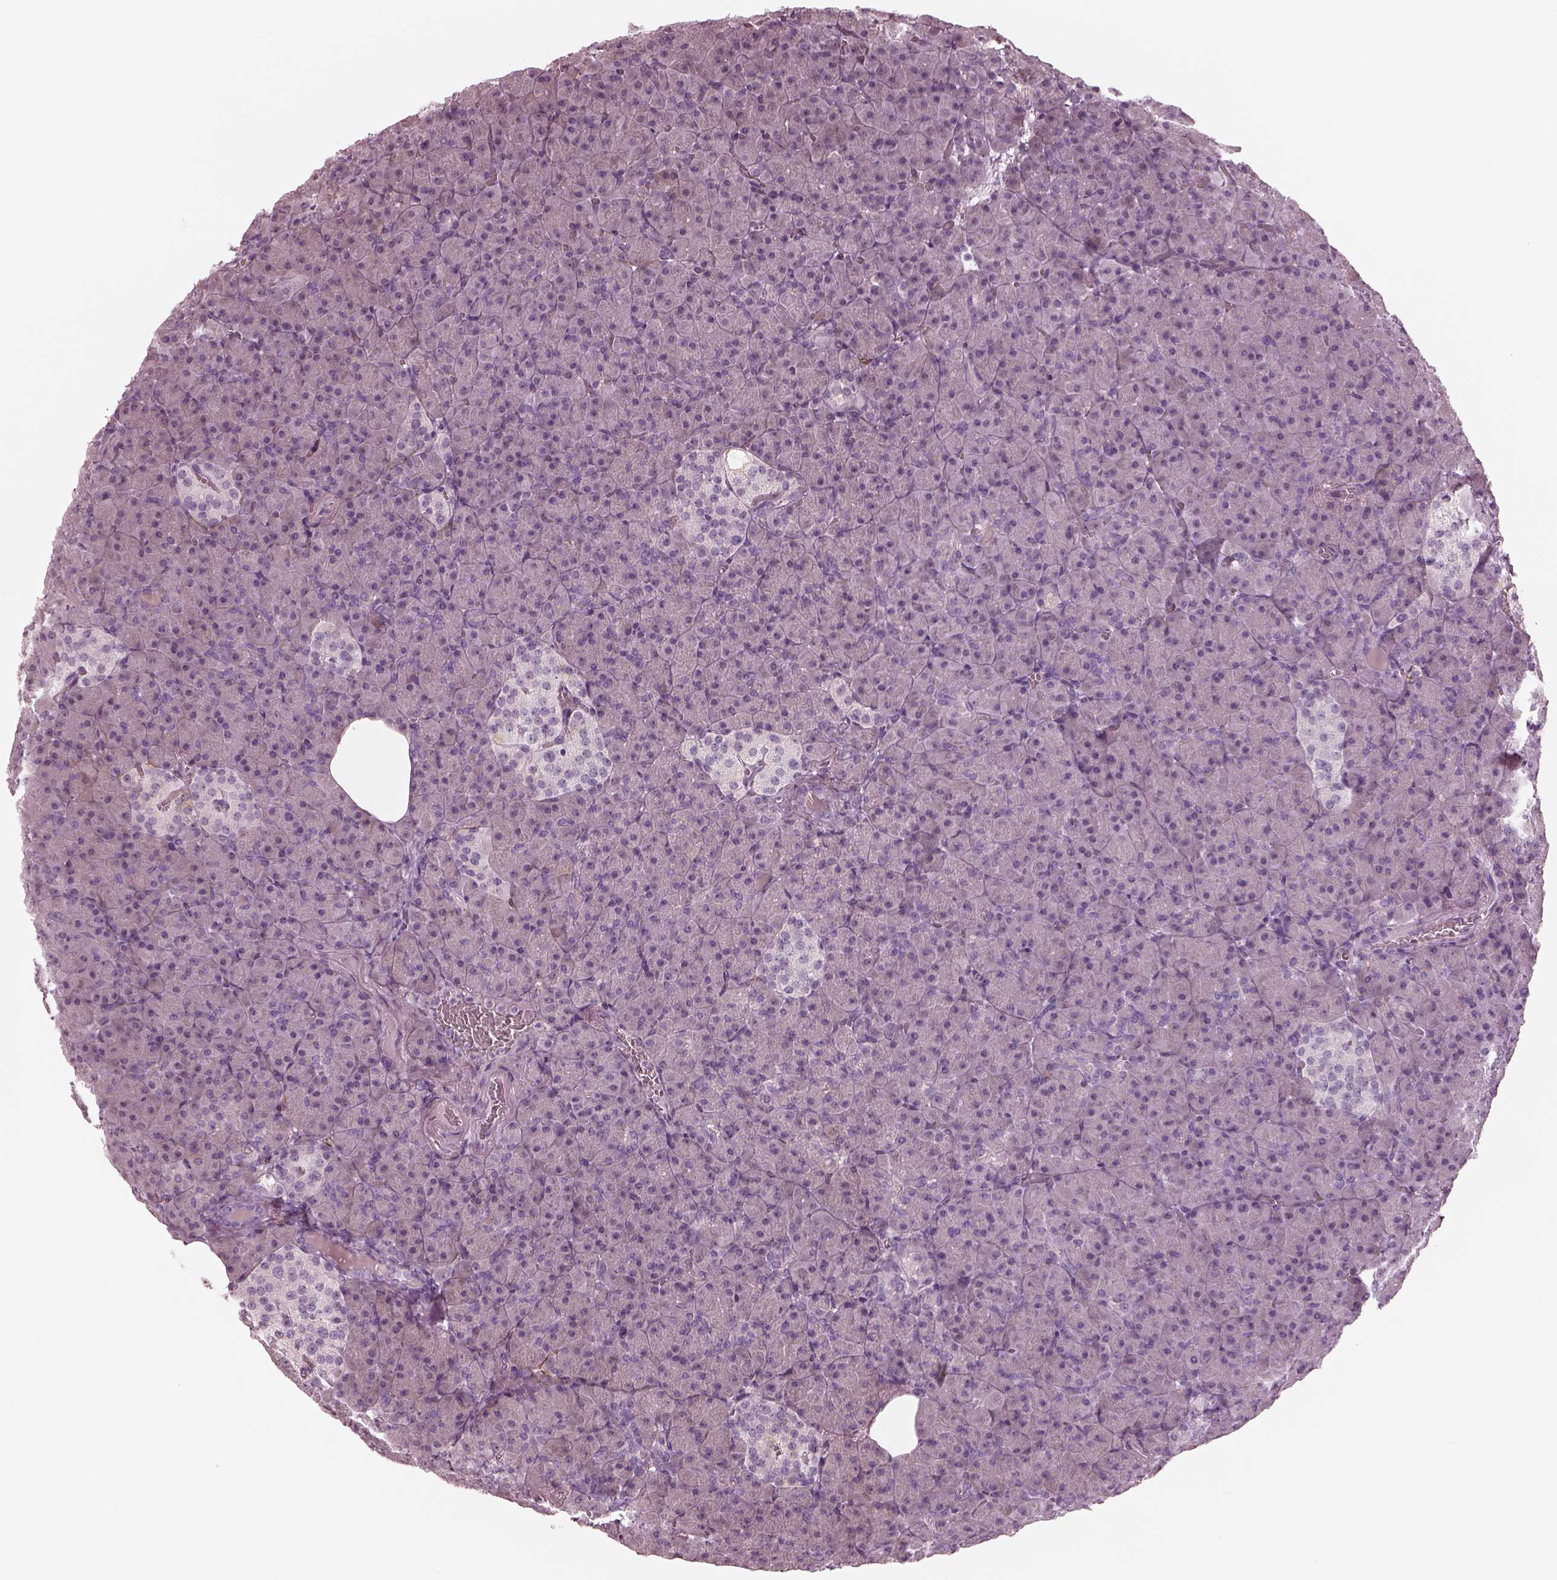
{"staining": {"intensity": "negative", "quantity": "none", "location": "none"}, "tissue": "pancreas", "cell_type": "Exocrine glandular cells", "image_type": "normal", "snomed": [{"axis": "morphology", "description": "Normal tissue, NOS"}, {"axis": "topography", "description": "Pancreas"}], "caption": "There is no significant positivity in exocrine glandular cells of pancreas. (DAB (3,3'-diaminobenzidine) immunohistochemistry visualized using brightfield microscopy, high magnification).", "gene": "CADM2", "patient": {"sex": "female", "age": 74}}